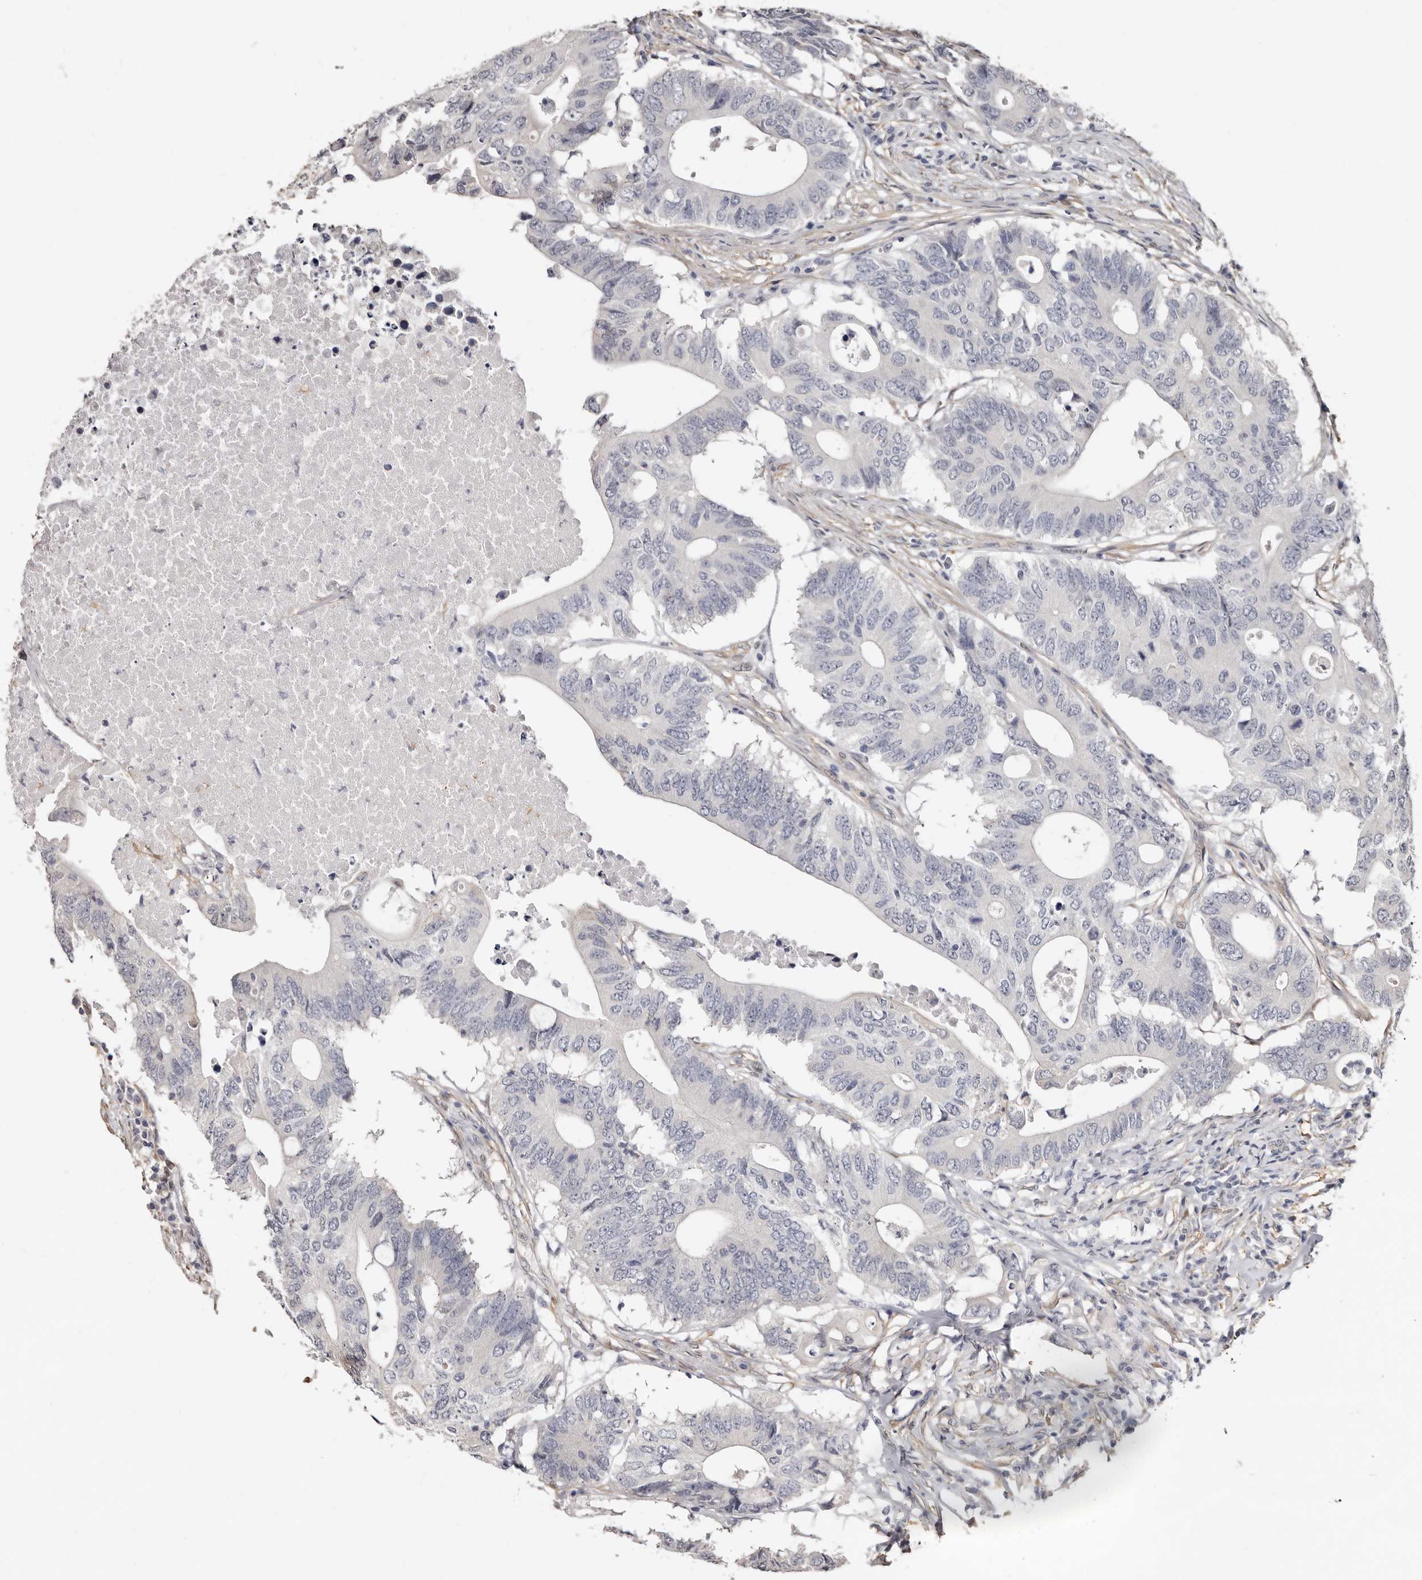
{"staining": {"intensity": "negative", "quantity": "none", "location": "none"}, "tissue": "colorectal cancer", "cell_type": "Tumor cells", "image_type": "cancer", "snomed": [{"axis": "morphology", "description": "Adenocarcinoma, NOS"}, {"axis": "topography", "description": "Colon"}], "caption": "Adenocarcinoma (colorectal) stained for a protein using IHC displays no expression tumor cells.", "gene": "KHDRBS2", "patient": {"sex": "male", "age": 71}}